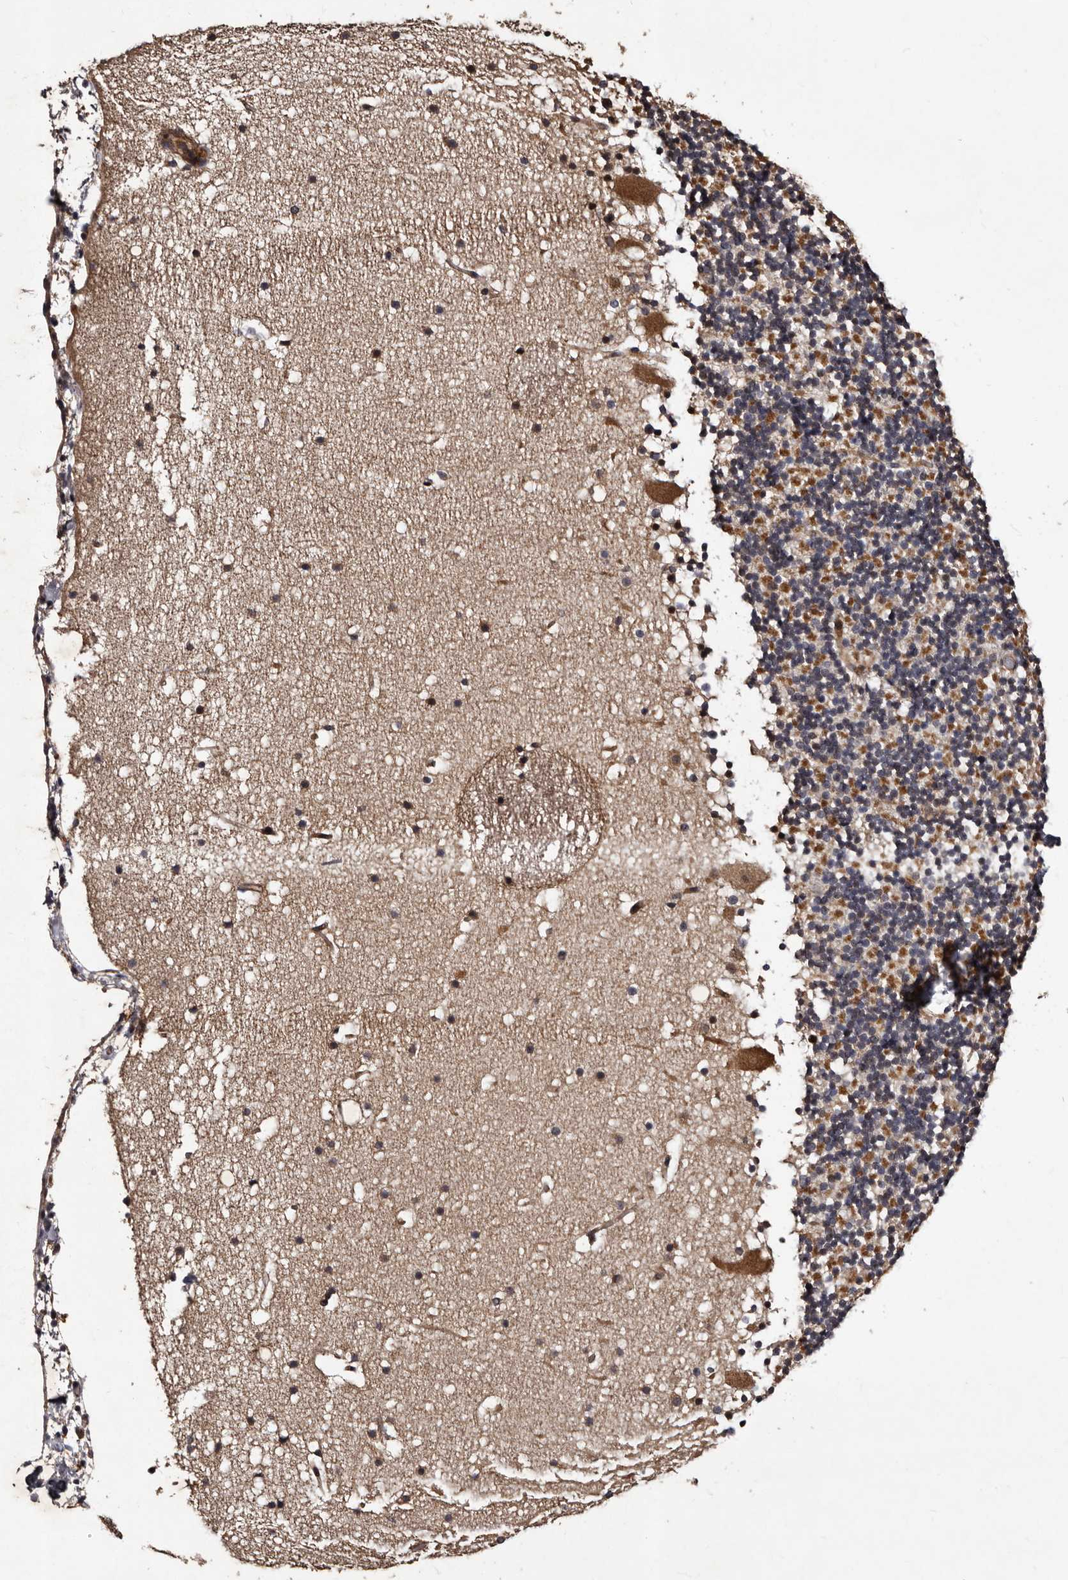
{"staining": {"intensity": "moderate", "quantity": "<25%", "location": "cytoplasmic/membranous"}, "tissue": "cerebellum", "cell_type": "Cells in granular layer", "image_type": "normal", "snomed": [{"axis": "morphology", "description": "Normal tissue, NOS"}, {"axis": "topography", "description": "Cerebellum"}], "caption": "An immunohistochemistry micrograph of unremarkable tissue is shown. Protein staining in brown highlights moderate cytoplasmic/membranous positivity in cerebellum within cells in granular layer.", "gene": "MKRN3", "patient": {"sex": "male", "age": 57}}